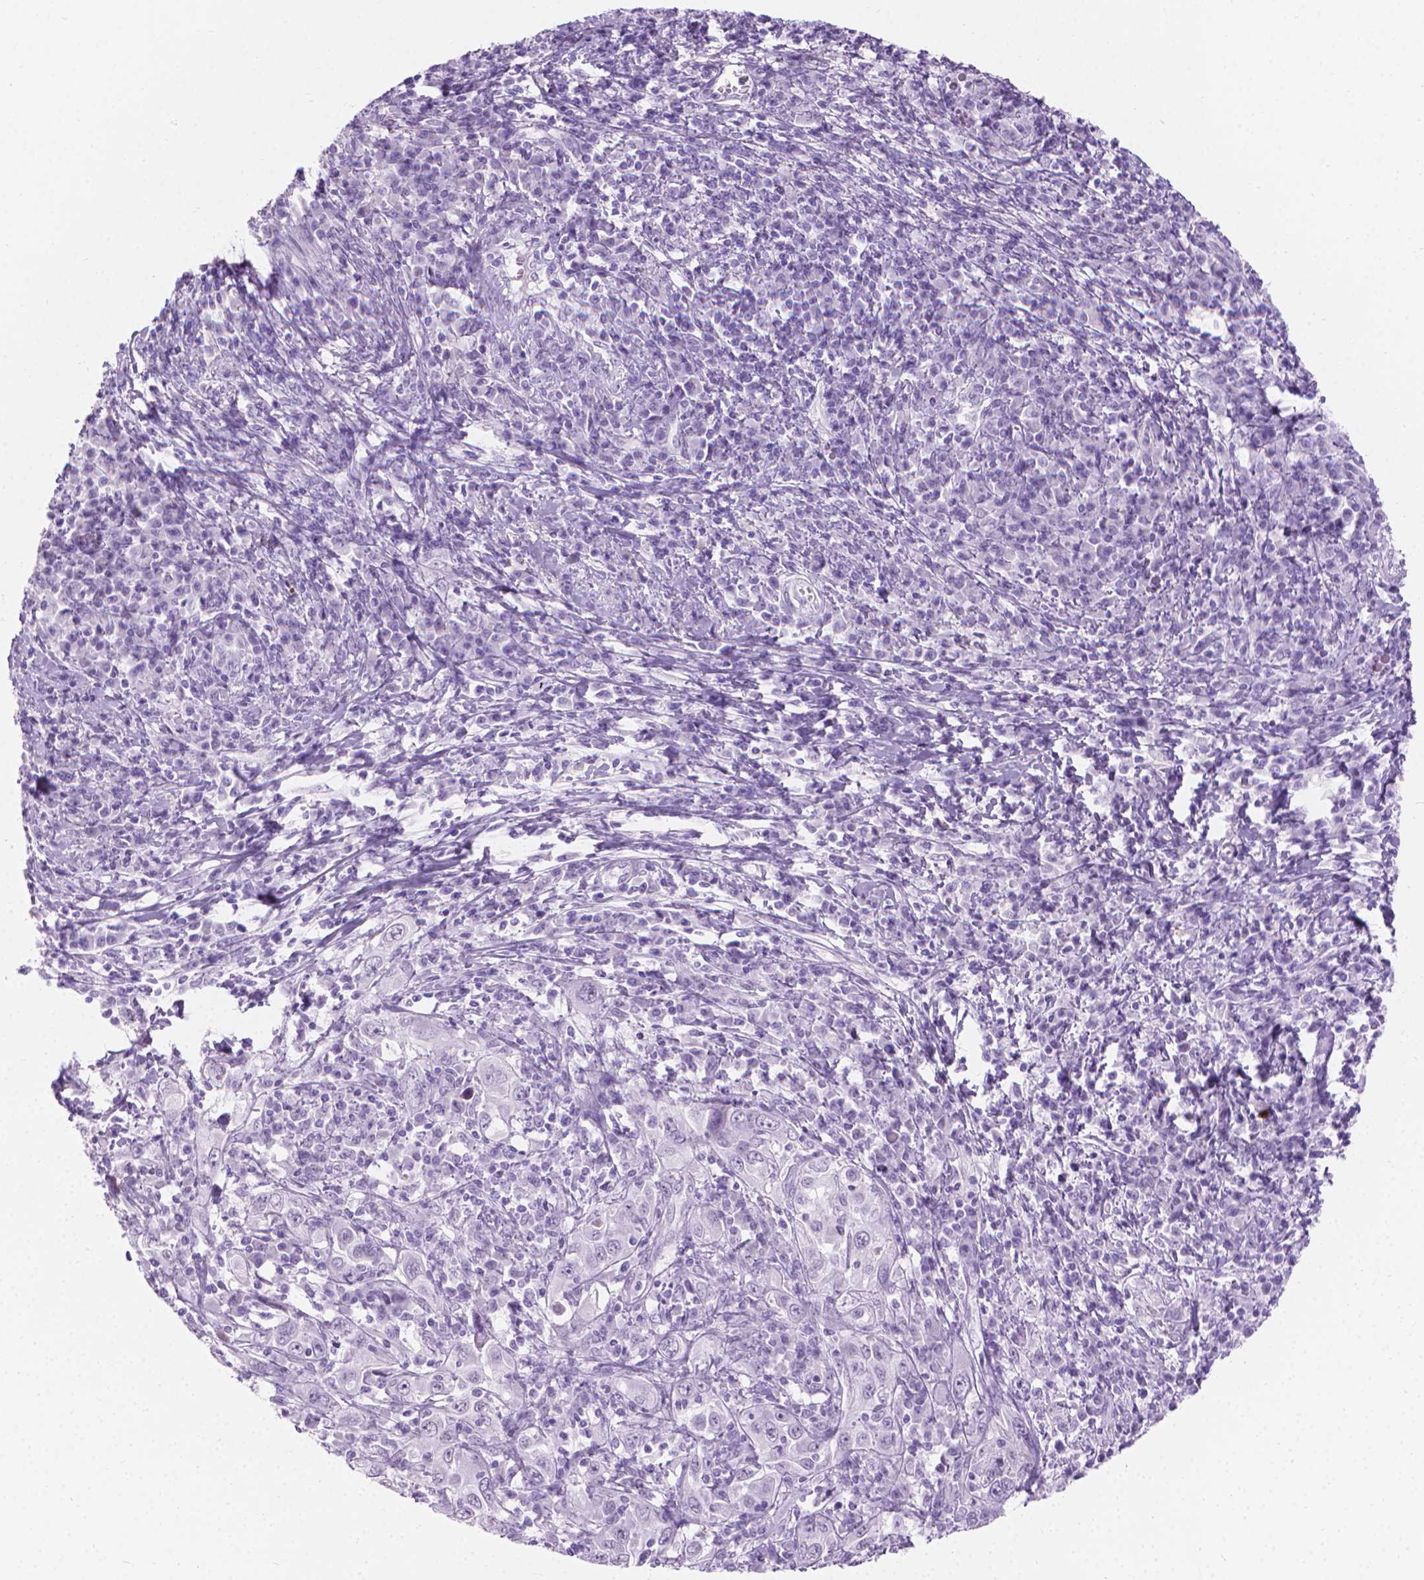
{"staining": {"intensity": "negative", "quantity": "none", "location": "none"}, "tissue": "cervical cancer", "cell_type": "Tumor cells", "image_type": "cancer", "snomed": [{"axis": "morphology", "description": "Squamous cell carcinoma, NOS"}, {"axis": "topography", "description": "Cervix"}], "caption": "High power microscopy photomicrograph of an immunohistochemistry (IHC) micrograph of cervical cancer (squamous cell carcinoma), revealing no significant expression in tumor cells.", "gene": "CFAP52", "patient": {"sex": "female", "age": 46}}